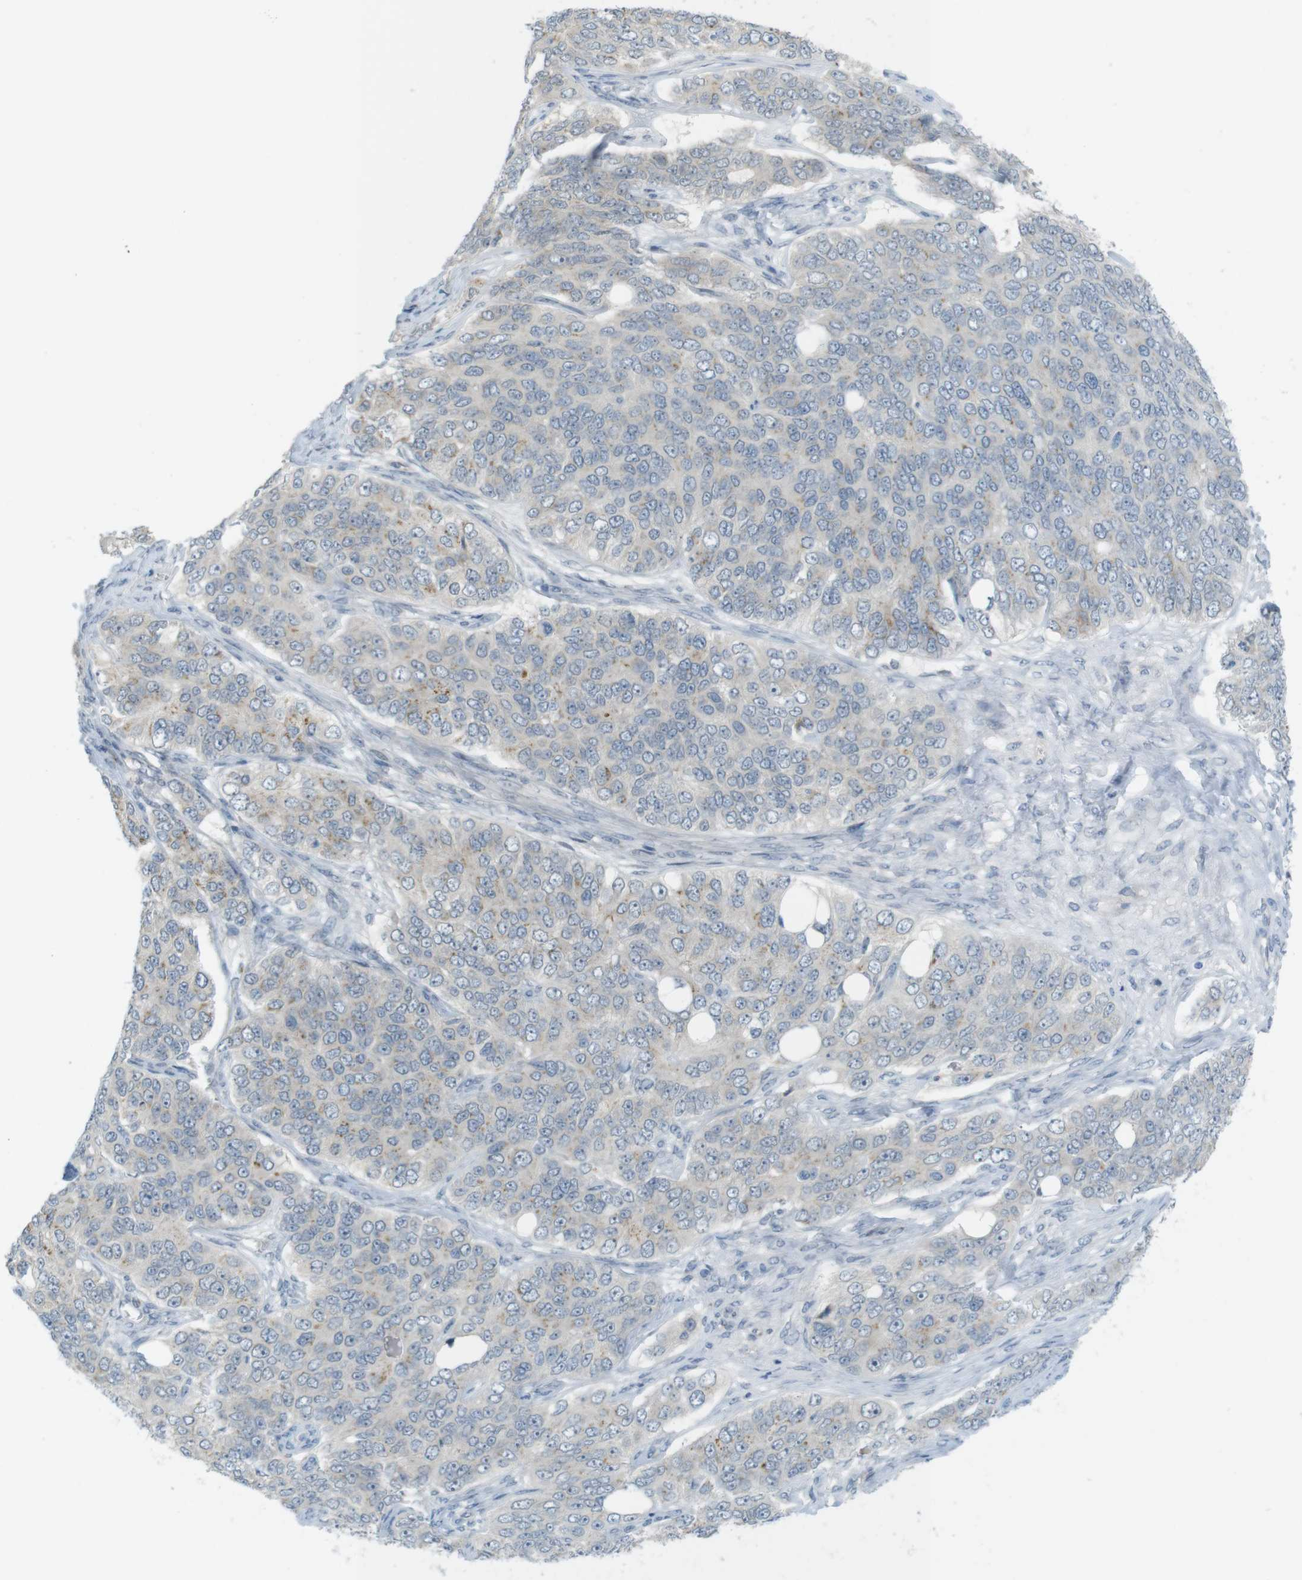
{"staining": {"intensity": "weak", "quantity": "25%-75%", "location": "cytoplasmic/membranous"}, "tissue": "ovarian cancer", "cell_type": "Tumor cells", "image_type": "cancer", "snomed": [{"axis": "morphology", "description": "Carcinoma, endometroid"}, {"axis": "topography", "description": "Ovary"}], "caption": "There is low levels of weak cytoplasmic/membranous expression in tumor cells of ovarian endometroid carcinoma, as demonstrated by immunohistochemical staining (brown color).", "gene": "UGT8", "patient": {"sex": "female", "age": 51}}